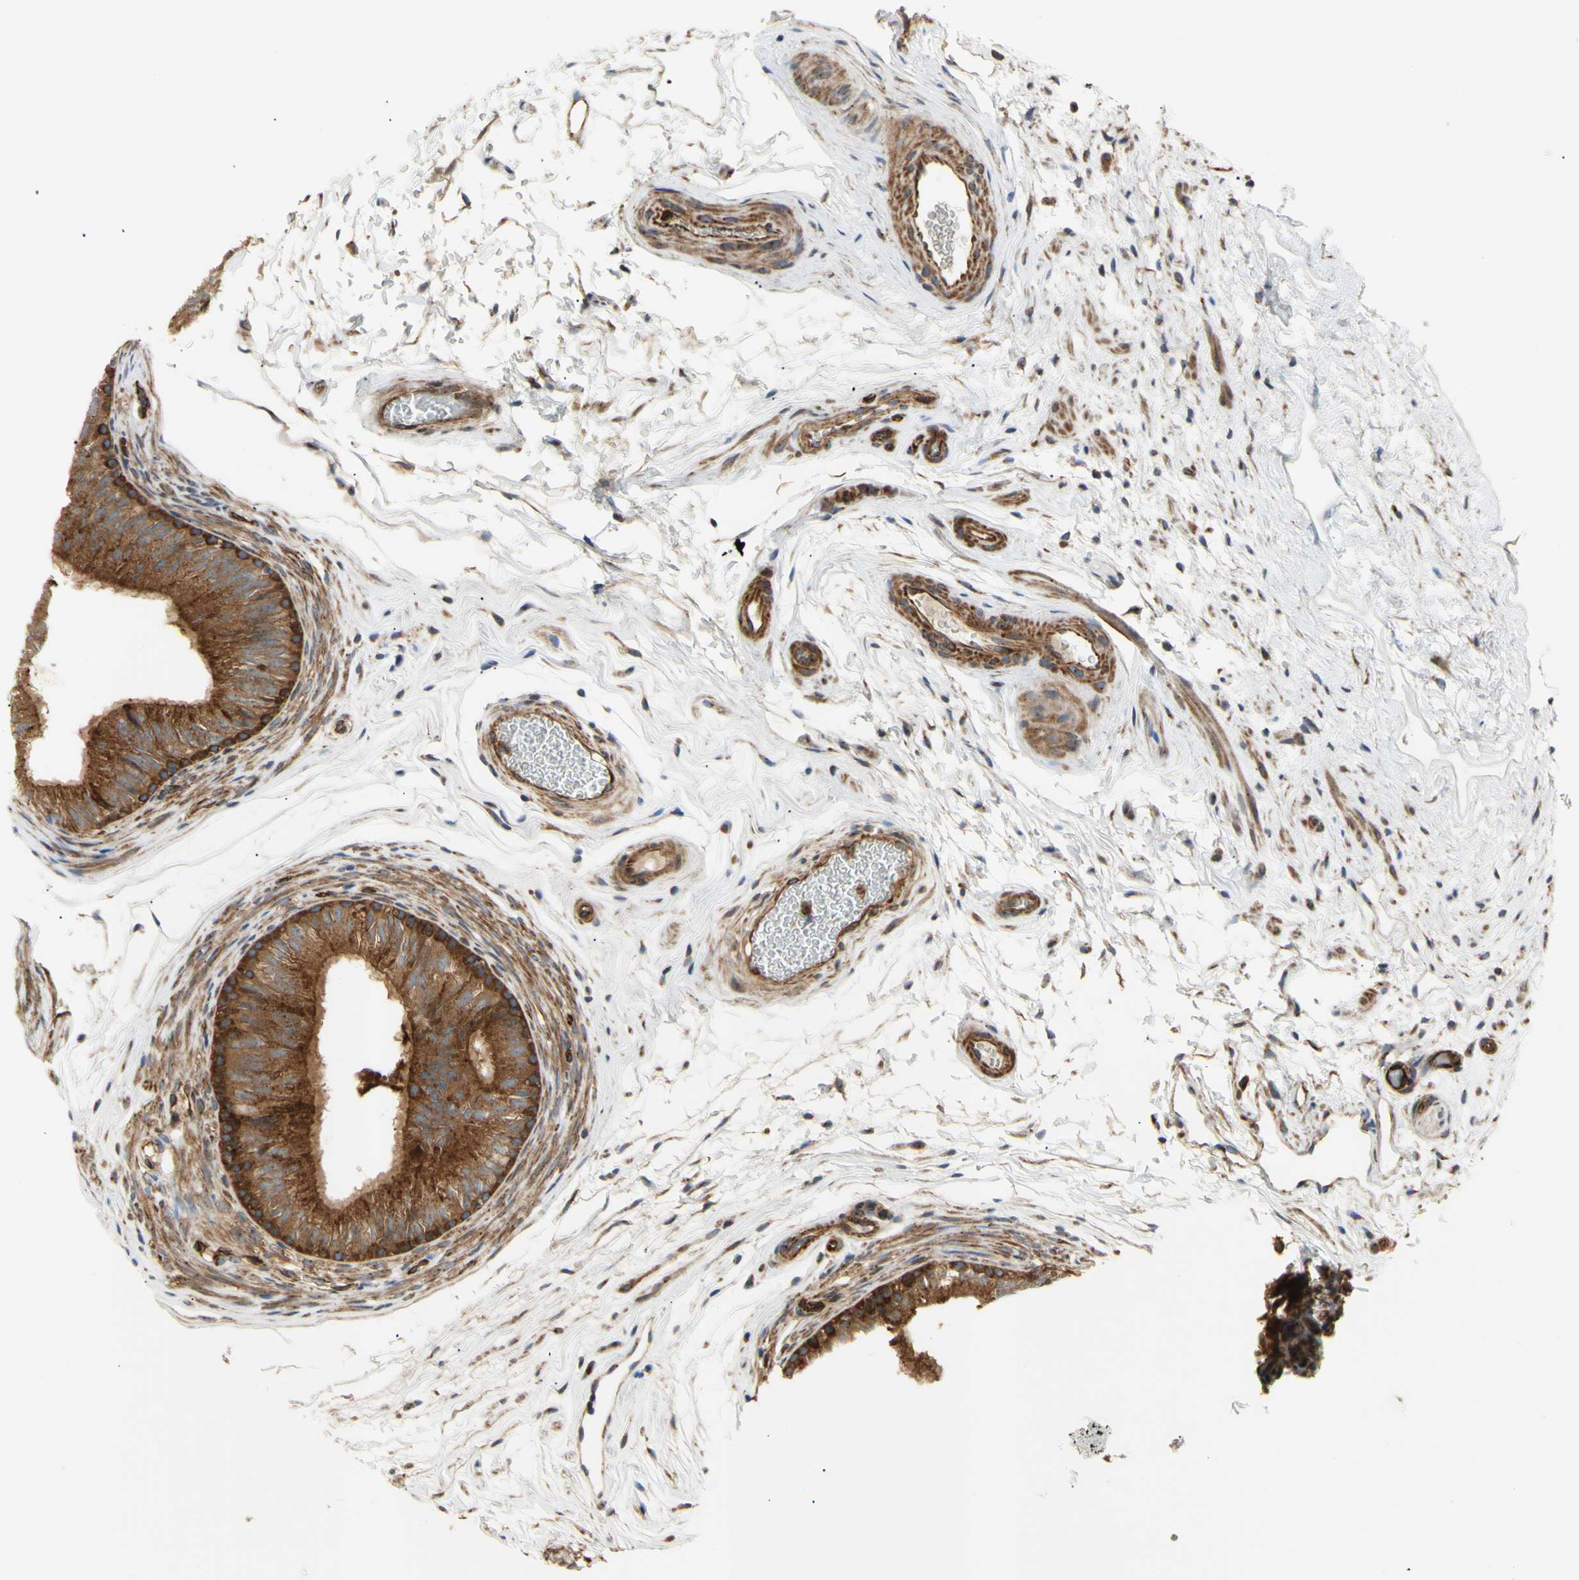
{"staining": {"intensity": "strong", "quantity": ">75%", "location": "cytoplasmic/membranous"}, "tissue": "epididymis", "cell_type": "Glandular cells", "image_type": "normal", "snomed": [{"axis": "morphology", "description": "Normal tissue, NOS"}, {"axis": "topography", "description": "Epididymis"}], "caption": "The micrograph exhibits staining of unremarkable epididymis, revealing strong cytoplasmic/membranous protein expression (brown color) within glandular cells. (IHC, brightfield microscopy, high magnification).", "gene": "TUBG2", "patient": {"sex": "male", "age": 36}}